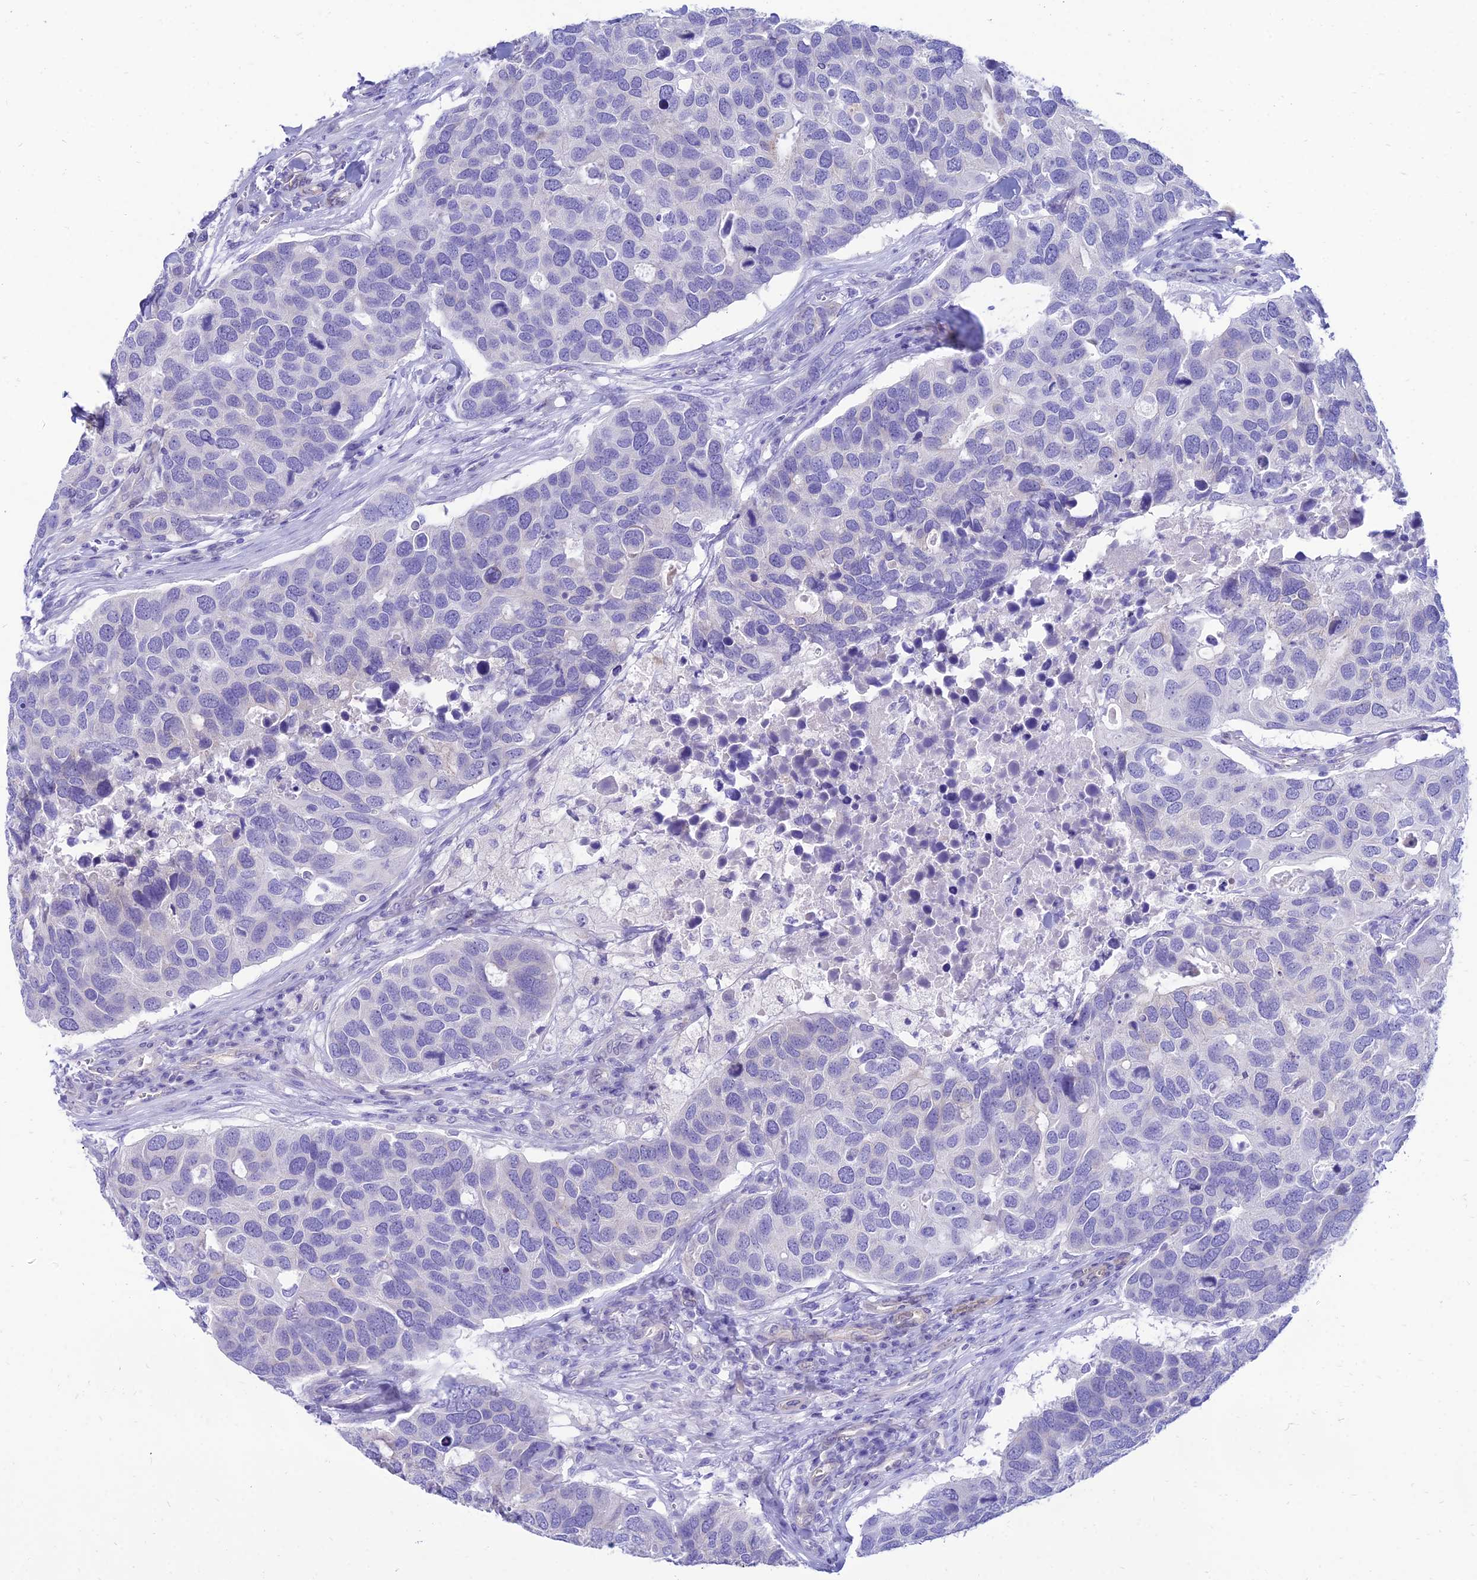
{"staining": {"intensity": "negative", "quantity": "none", "location": "none"}, "tissue": "breast cancer", "cell_type": "Tumor cells", "image_type": "cancer", "snomed": [{"axis": "morphology", "description": "Duct carcinoma"}, {"axis": "topography", "description": "Breast"}], "caption": "IHC micrograph of breast cancer stained for a protein (brown), which demonstrates no staining in tumor cells. (DAB (3,3'-diaminobenzidine) immunohistochemistry with hematoxylin counter stain).", "gene": "TAC3", "patient": {"sex": "female", "age": 83}}